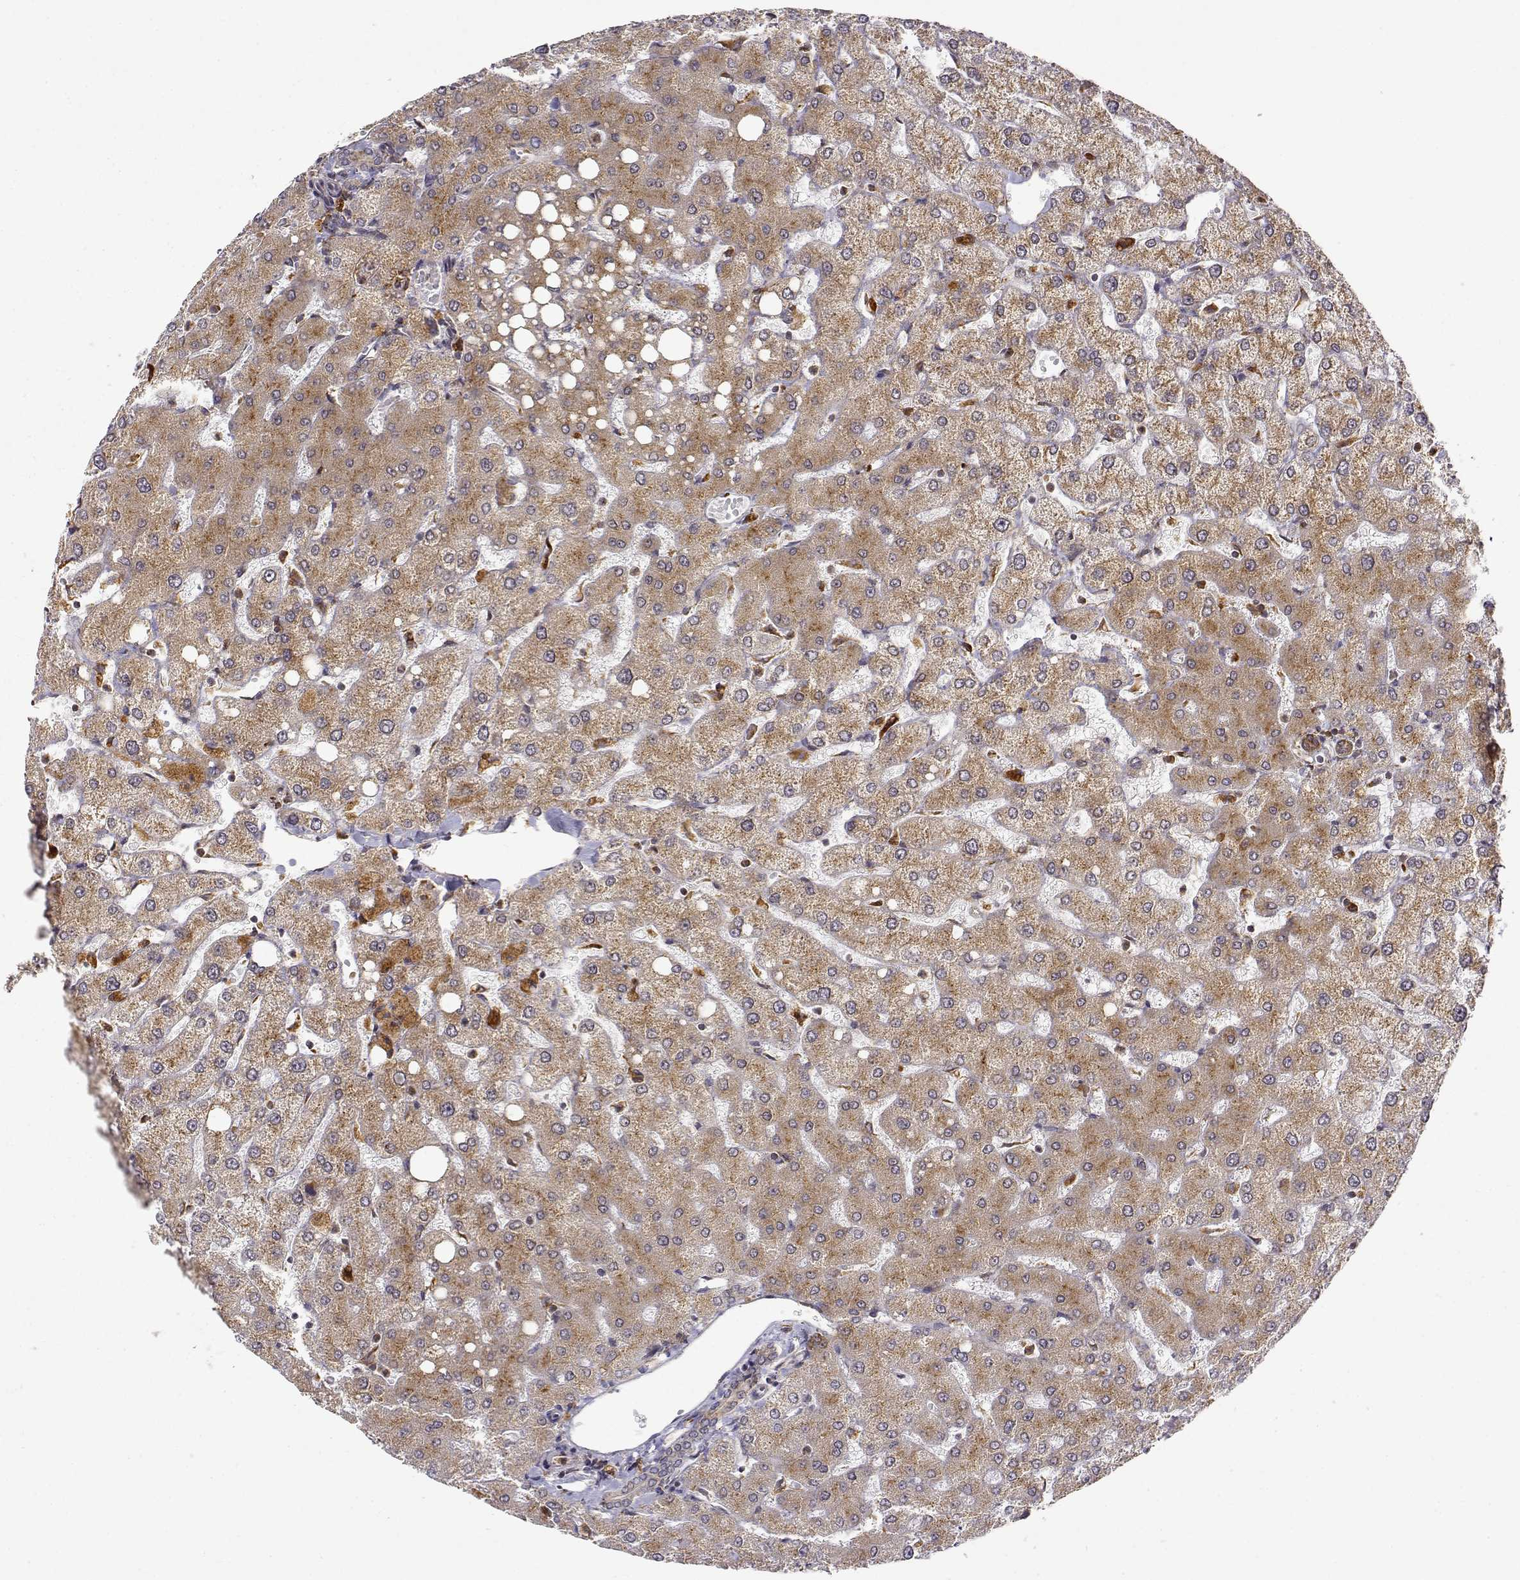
{"staining": {"intensity": "weak", "quantity": ">75%", "location": "cytoplasmic/membranous"}, "tissue": "liver", "cell_type": "Cholangiocytes", "image_type": "normal", "snomed": [{"axis": "morphology", "description": "Normal tissue, NOS"}, {"axis": "topography", "description": "Liver"}], "caption": "Cholangiocytes reveal weak cytoplasmic/membranous positivity in approximately >75% of cells in benign liver. The staining was performed using DAB, with brown indicating positive protein expression. Nuclei are stained blue with hematoxylin.", "gene": "RNF13", "patient": {"sex": "female", "age": 54}}